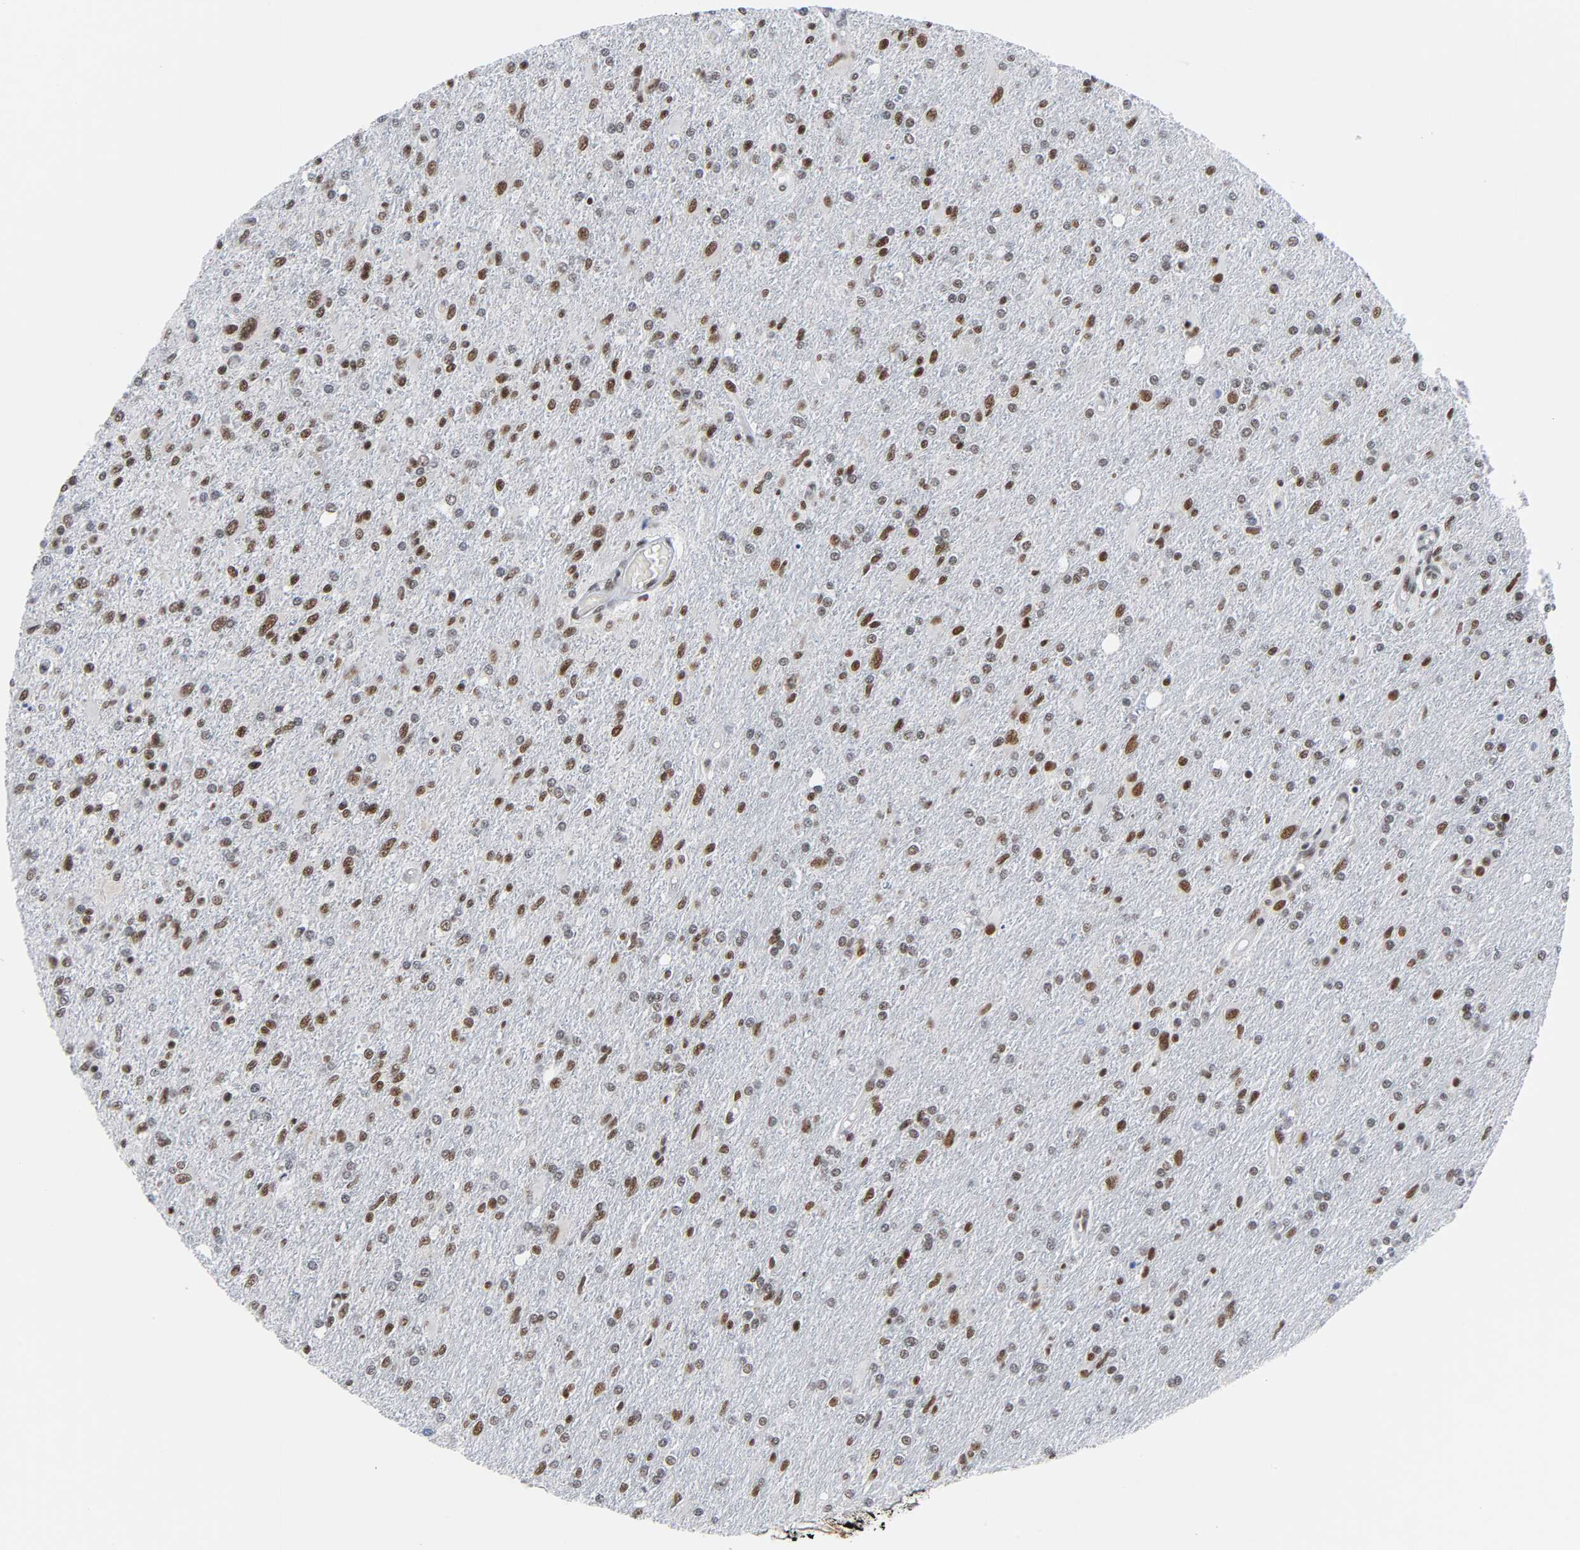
{"staining": {"intensity": "moderate", "quantity": "25%-75%", "location": "nuclear"}, "tissue": "glioma", "cell_type": "Tumor cells", "image_type": "cancer", "snomed": [{"axis": "morphology", "description": "Glioma, malignant, High grade"}, {"axis": "topography", "description": "Cerebral cortex"}], "caption": "Malignant glioma (high-grade) stained for a protein (brown) shows moderate nuclear positive expression in approximately 25%-75% of tumor cells.", "gene": "CSTF2", "patient": {"sex": "male", "age": 76}}